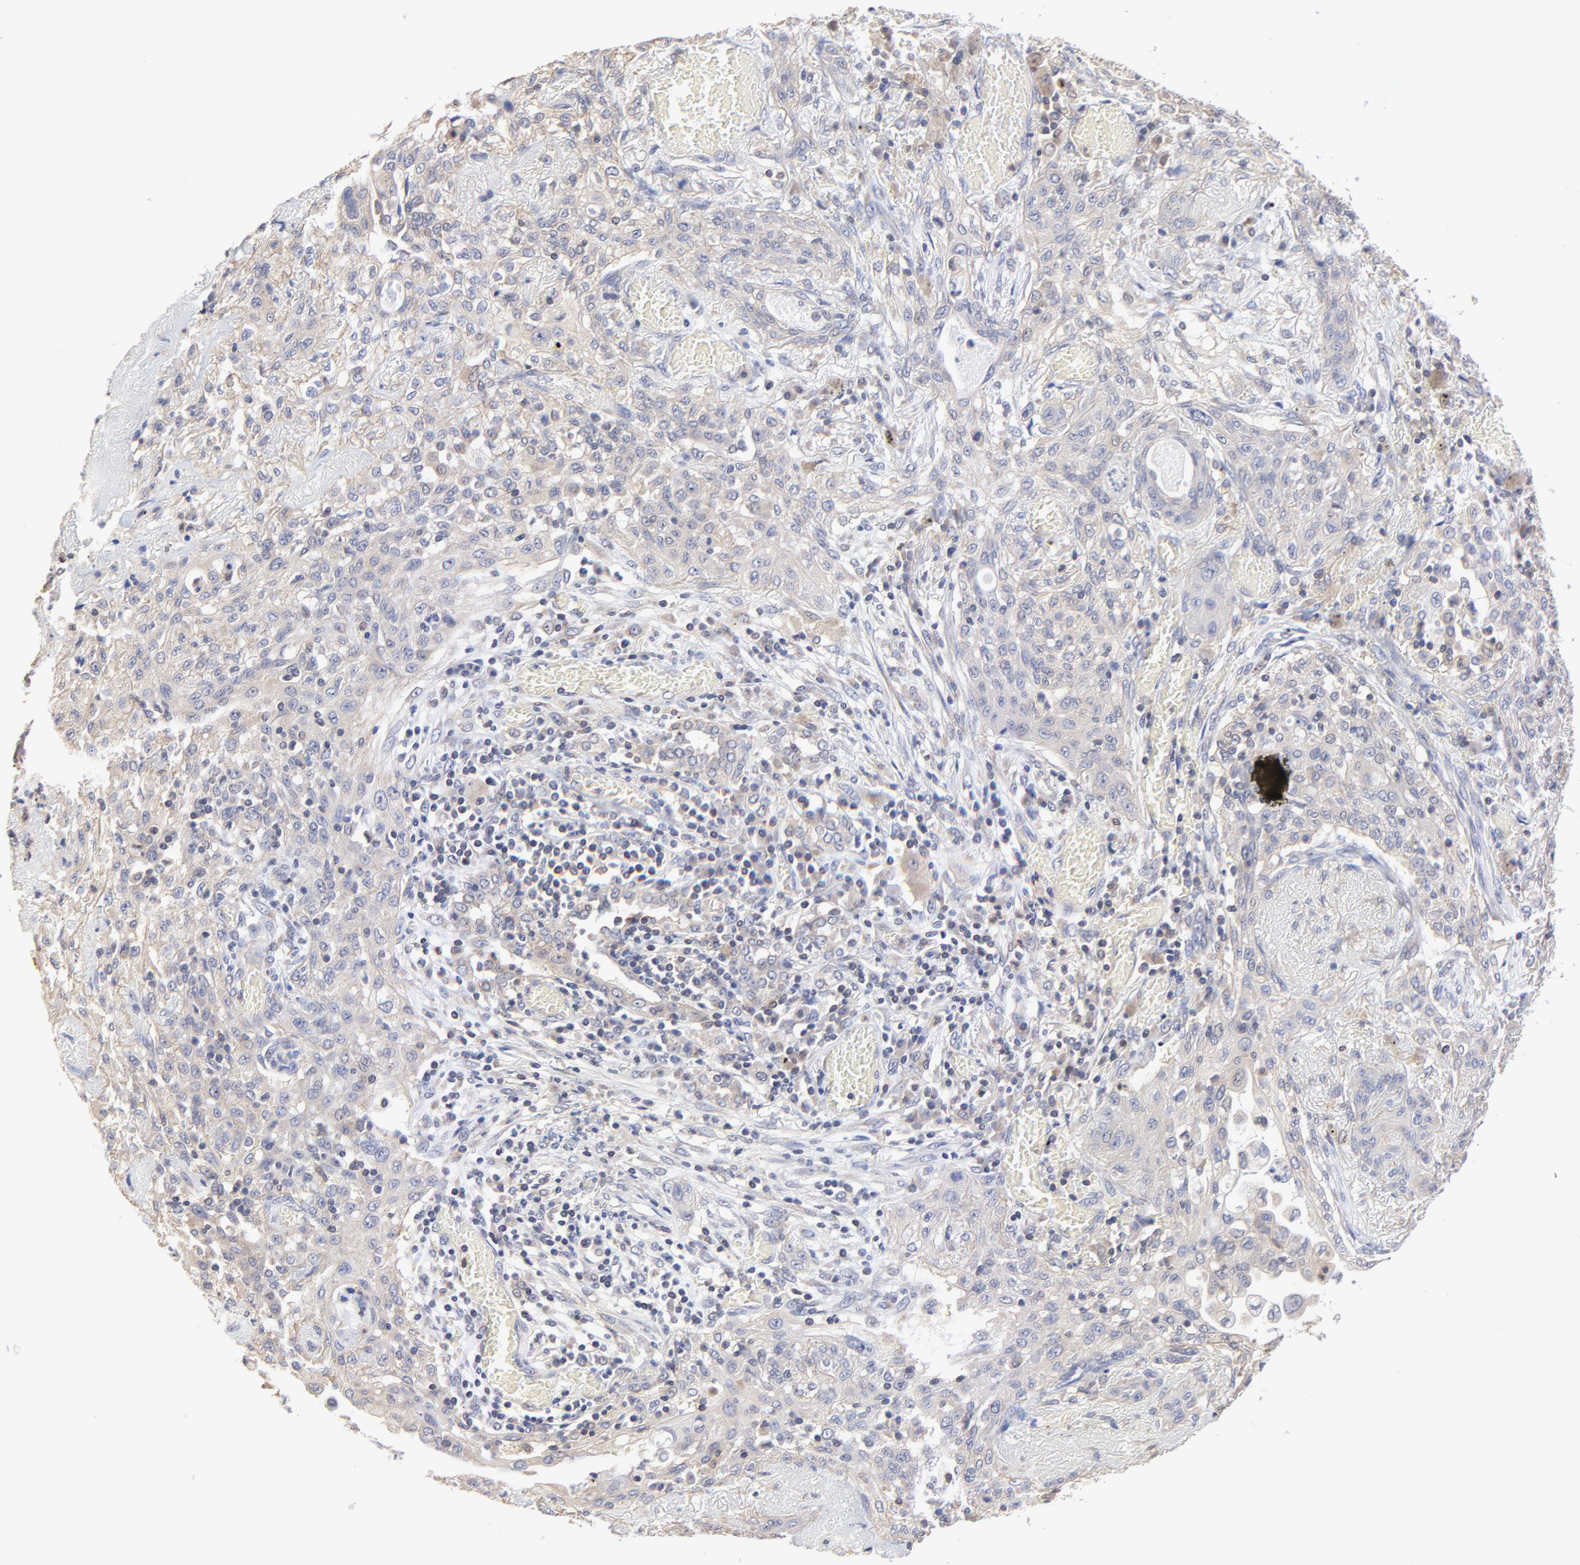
{"staining": {"intensity": "weak", "quantity": "<25%", "location": "cytoplasmic/membranous"}, "tissue": "lung cancer", "cell_type": "Tumor cells", "image_type": "cancer", "snomed": [{"axis": "morphology", "description": "Squamous cell carcinoma, NOS"}, {"axis": "topography", "description": "Lung"}], "caption": "An immunohistochemistry micrograph of lung cancer is shown. There is no staining in tumor cells of lung cancer.", "gene": "PCMT1", "patient": {"sex": "female", "age": 47}}